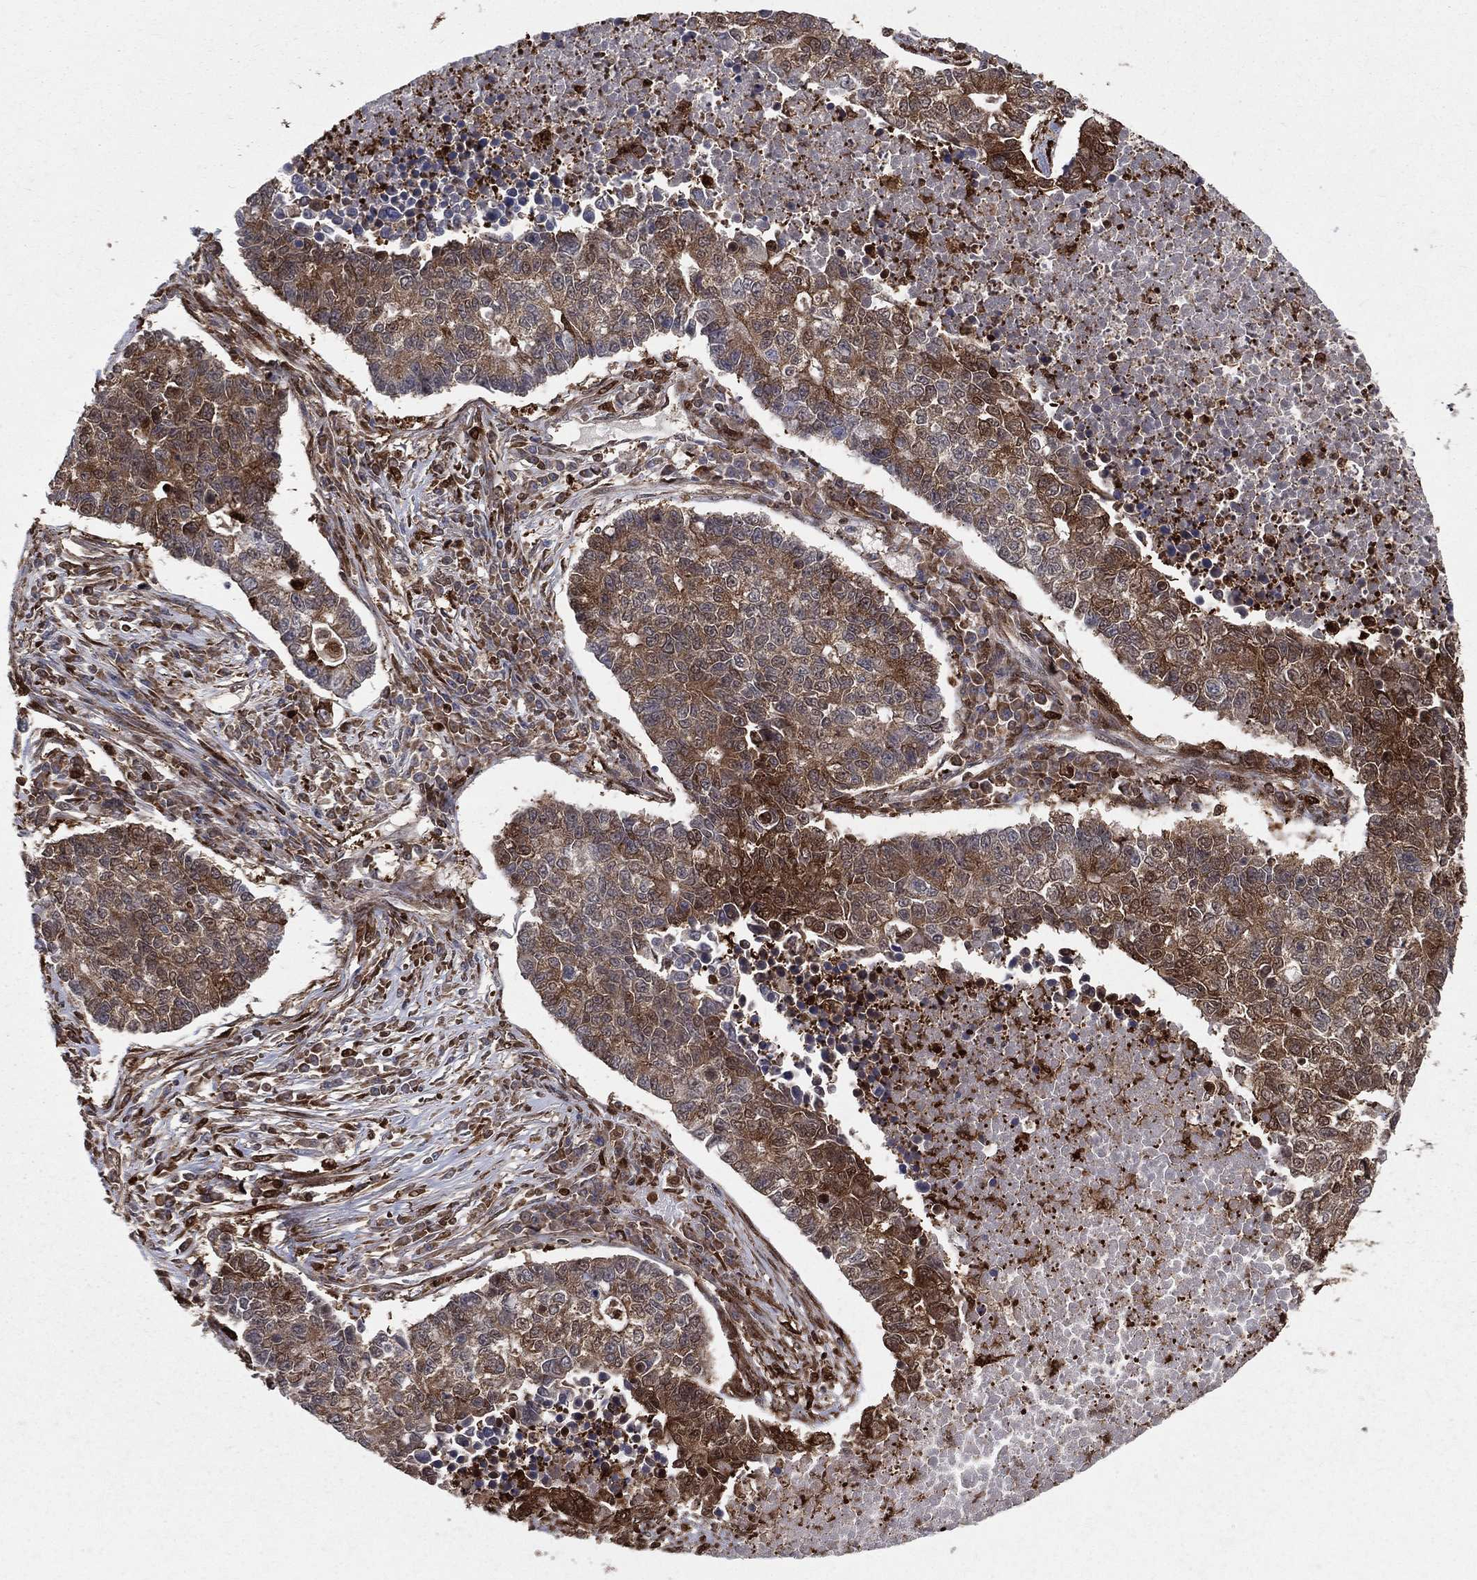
{"staining": {"intensity": "moderate", "quantity": "25%-75%", "location": "cytoplasmic/membranous"}, "tissue": "lung cancer", "cell_type": "Tumor cells", "image_type": "cancer", "snomed": [{"axis": "morphology", "description": "Adenocarcinoma, NOS"}, {"axis": "topography", "description": "Lung"}], "caption": "The micrograph exhibits immunohistochemical staining of lung cancer (adenocarcinoma). There is moderate cytoplasmic/membranous staining is appreciated in approximately 25%-75% of tumor cells.", "gene": "ENO1", "patient": {"sex": "male", "age": 57}}